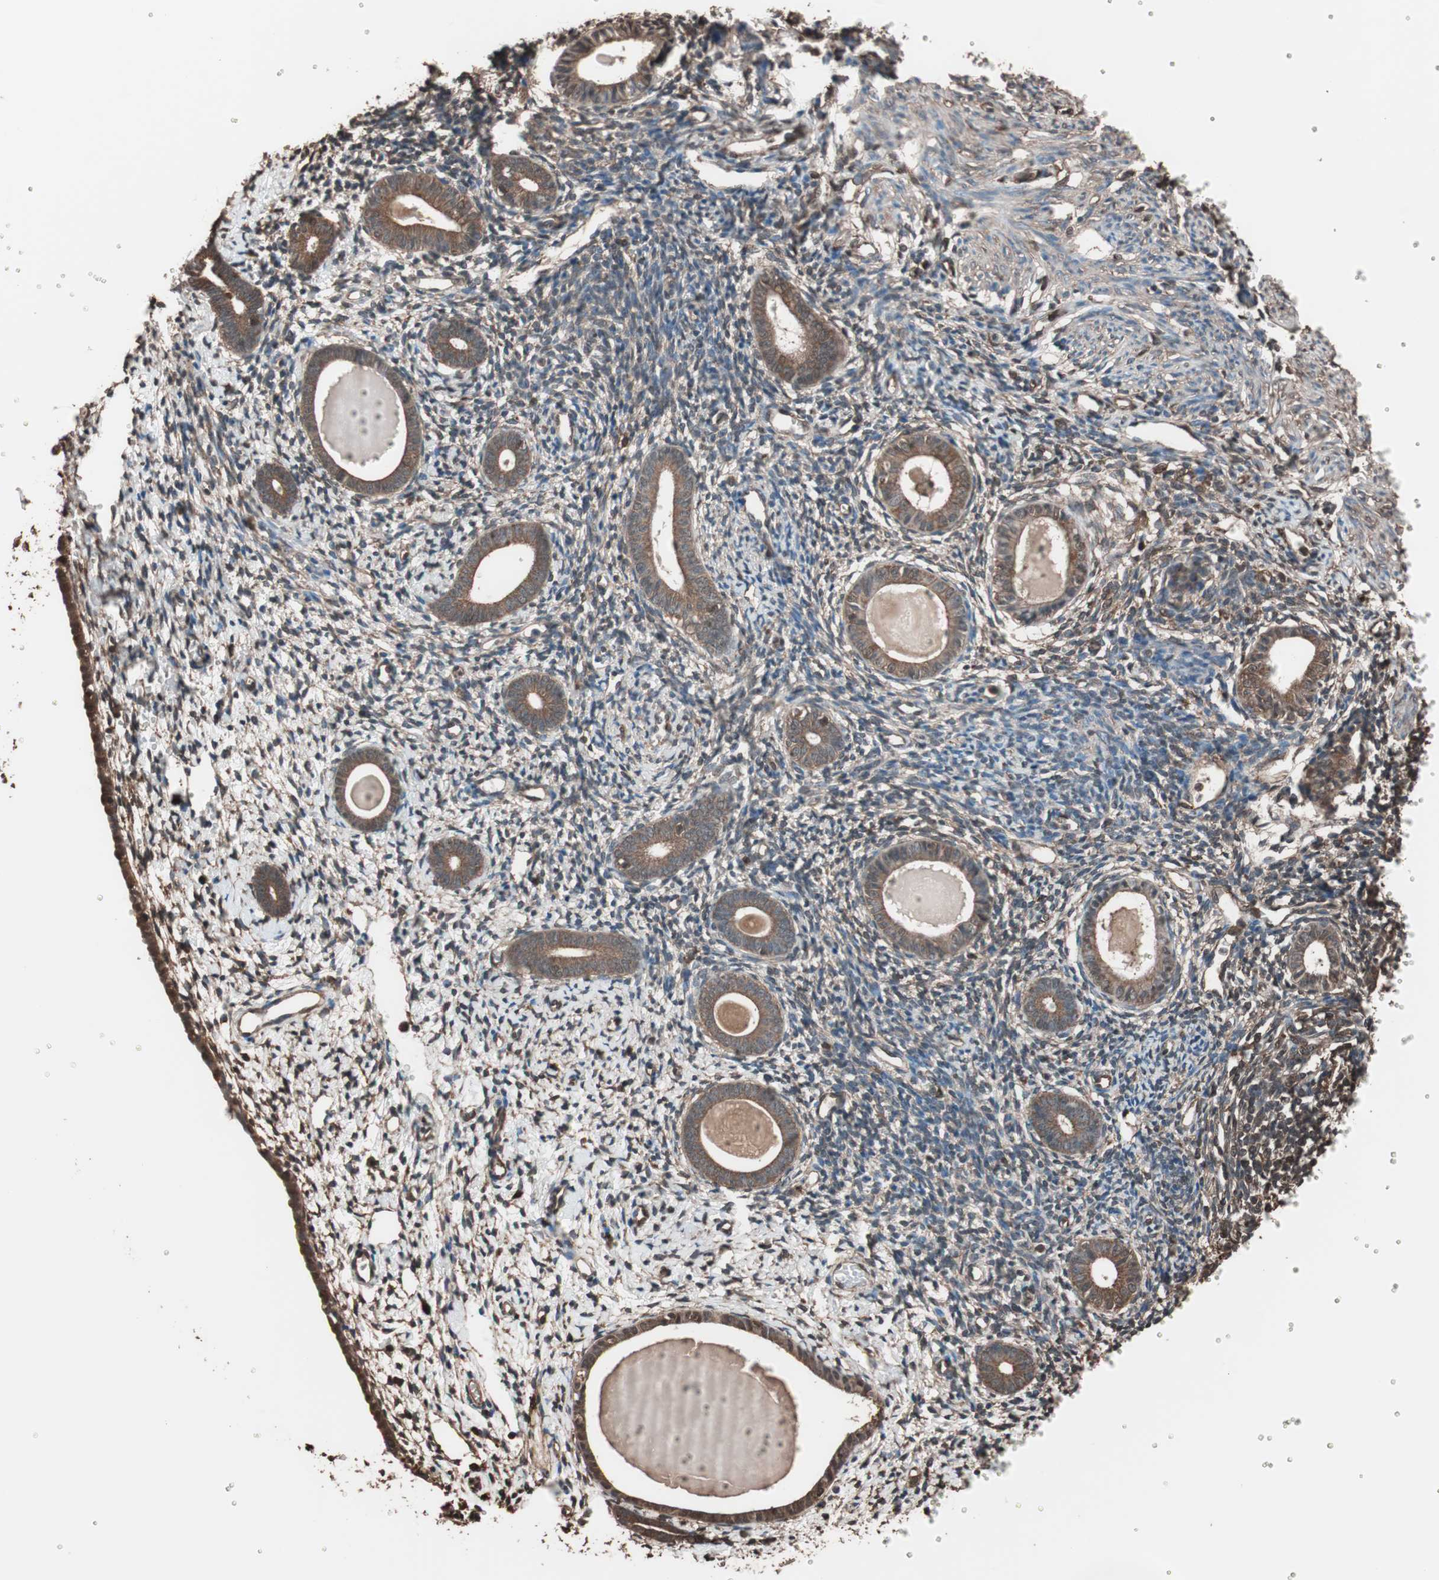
{"staining": {"intensity": "moderate", "quantity": "25%-75%", "location": "cytoplasmic/membranous"}, "tissue": "endometrium", "cell_type": "Cells in endometrial stroma", "image_type": "normal", "snomed": [{"axis": "morphology", "description": "Normal tissue, NOS"}, {"axis": "topography", "description": "Endometrium"}], "caption": "Immunohistochemistry (IHC) micrograph of unremarkable endometrium: human endometrium stained using immunohistochemistry demonstrates medium levels of moderate protein expression localized specifically in the cytoplasmic/membranous of cells in endometrial stroma, appearing as a cytoplasmic/membranous brown color.", "gene": "CALM2", "patient": {"sex": "female", "age": 71}}